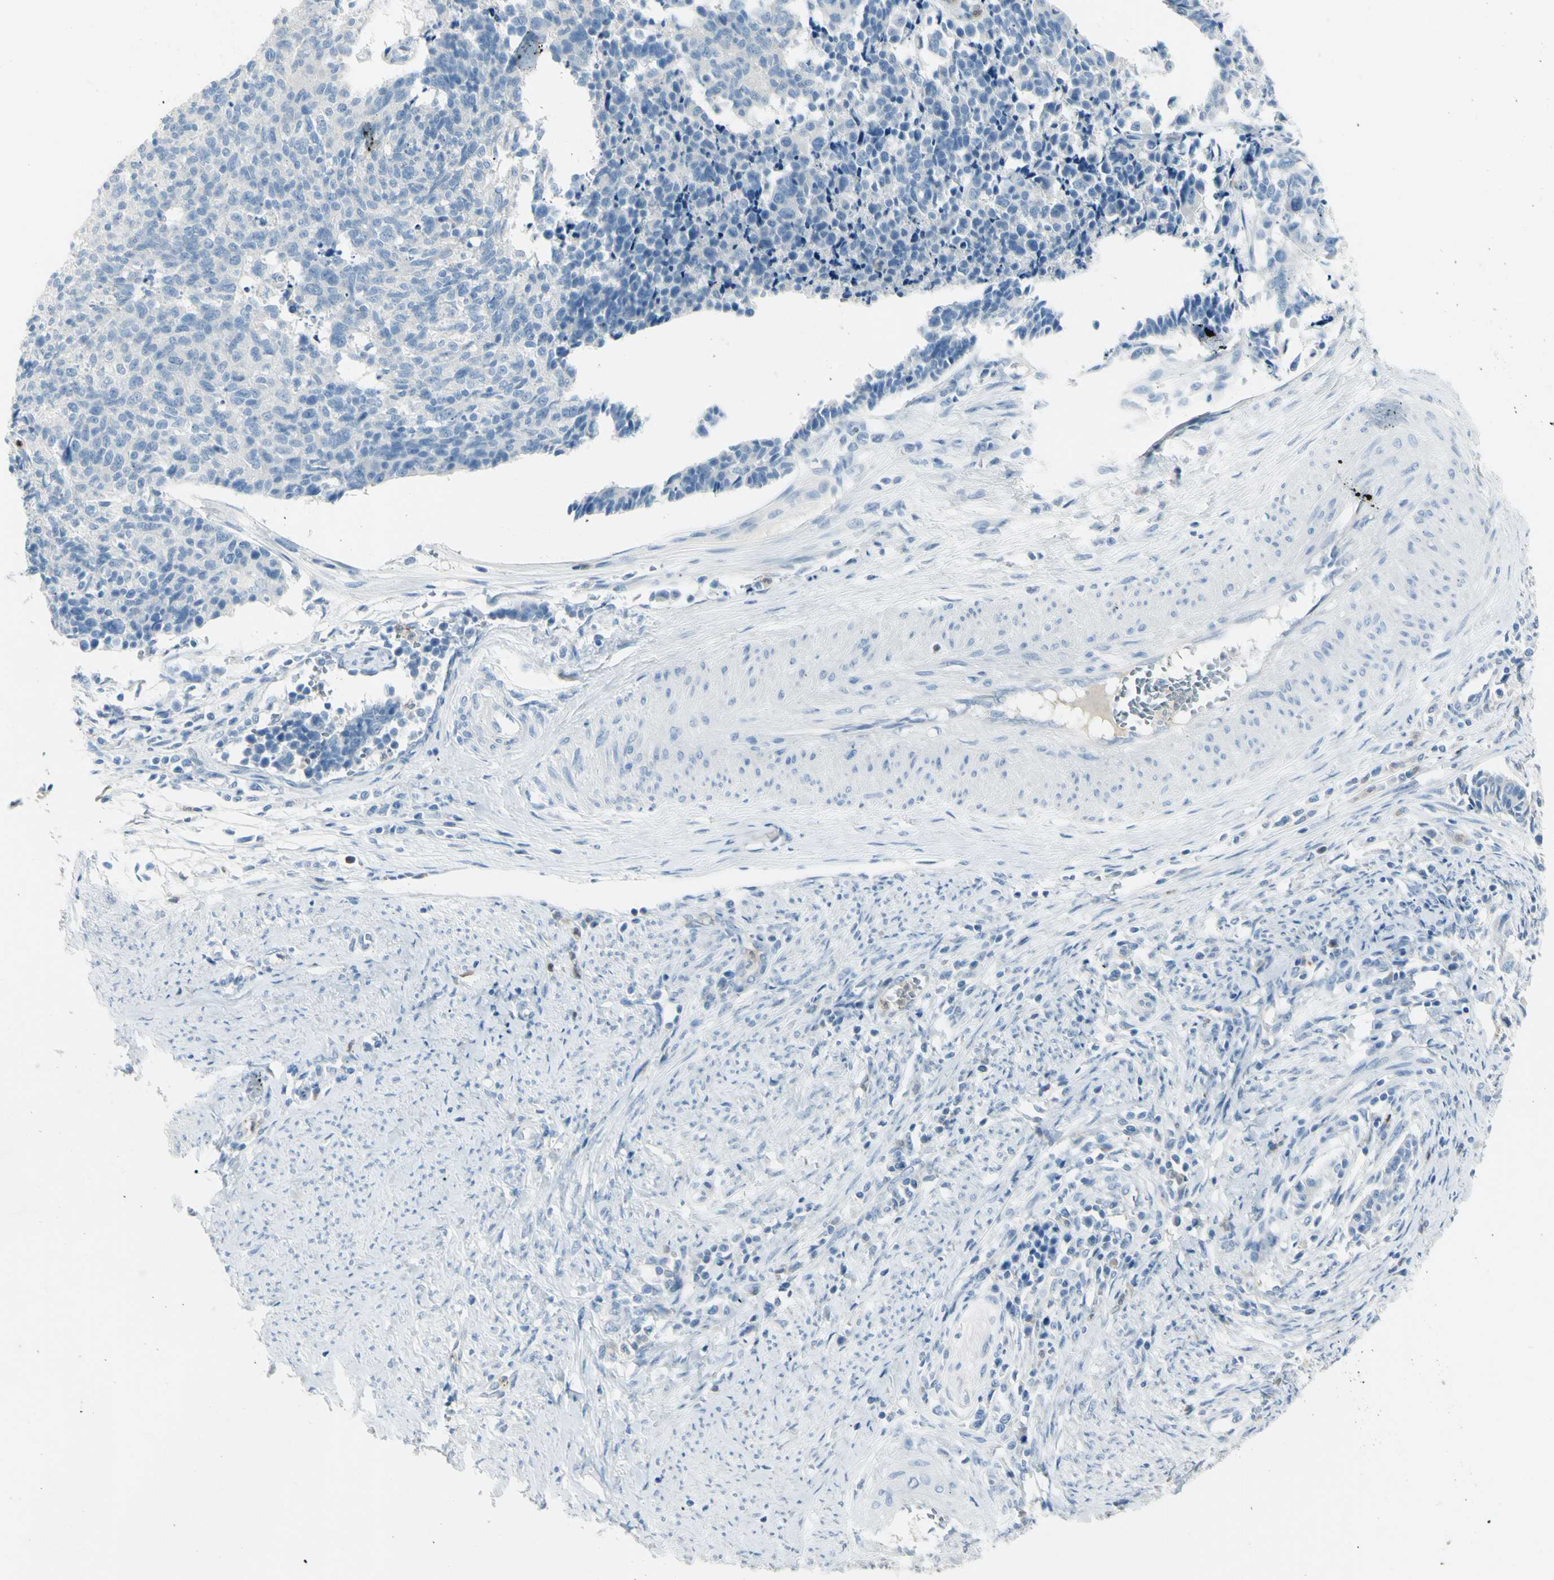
{"staining": {"intensity": "negative", "quantity": "none", "location": "none"}, "tissue": "cervical cancer", "cell_type": "Tumor cells", "image_type": "cancer", "snomed": [{"axis": "morphology", "description": "Normal tissue, NOS"}, {"axis": "morphology", "description": "Squamous cell carcinoma, NOS"}, {"axis": "topography", "description": "Cervix"}], "caption": "An image of cervical squamous cell carcinoma stained for a protein reveals no brown staining in tumor cells.", "gene": "ZNF557", "patient": {"sex": "female", "age": 35}}